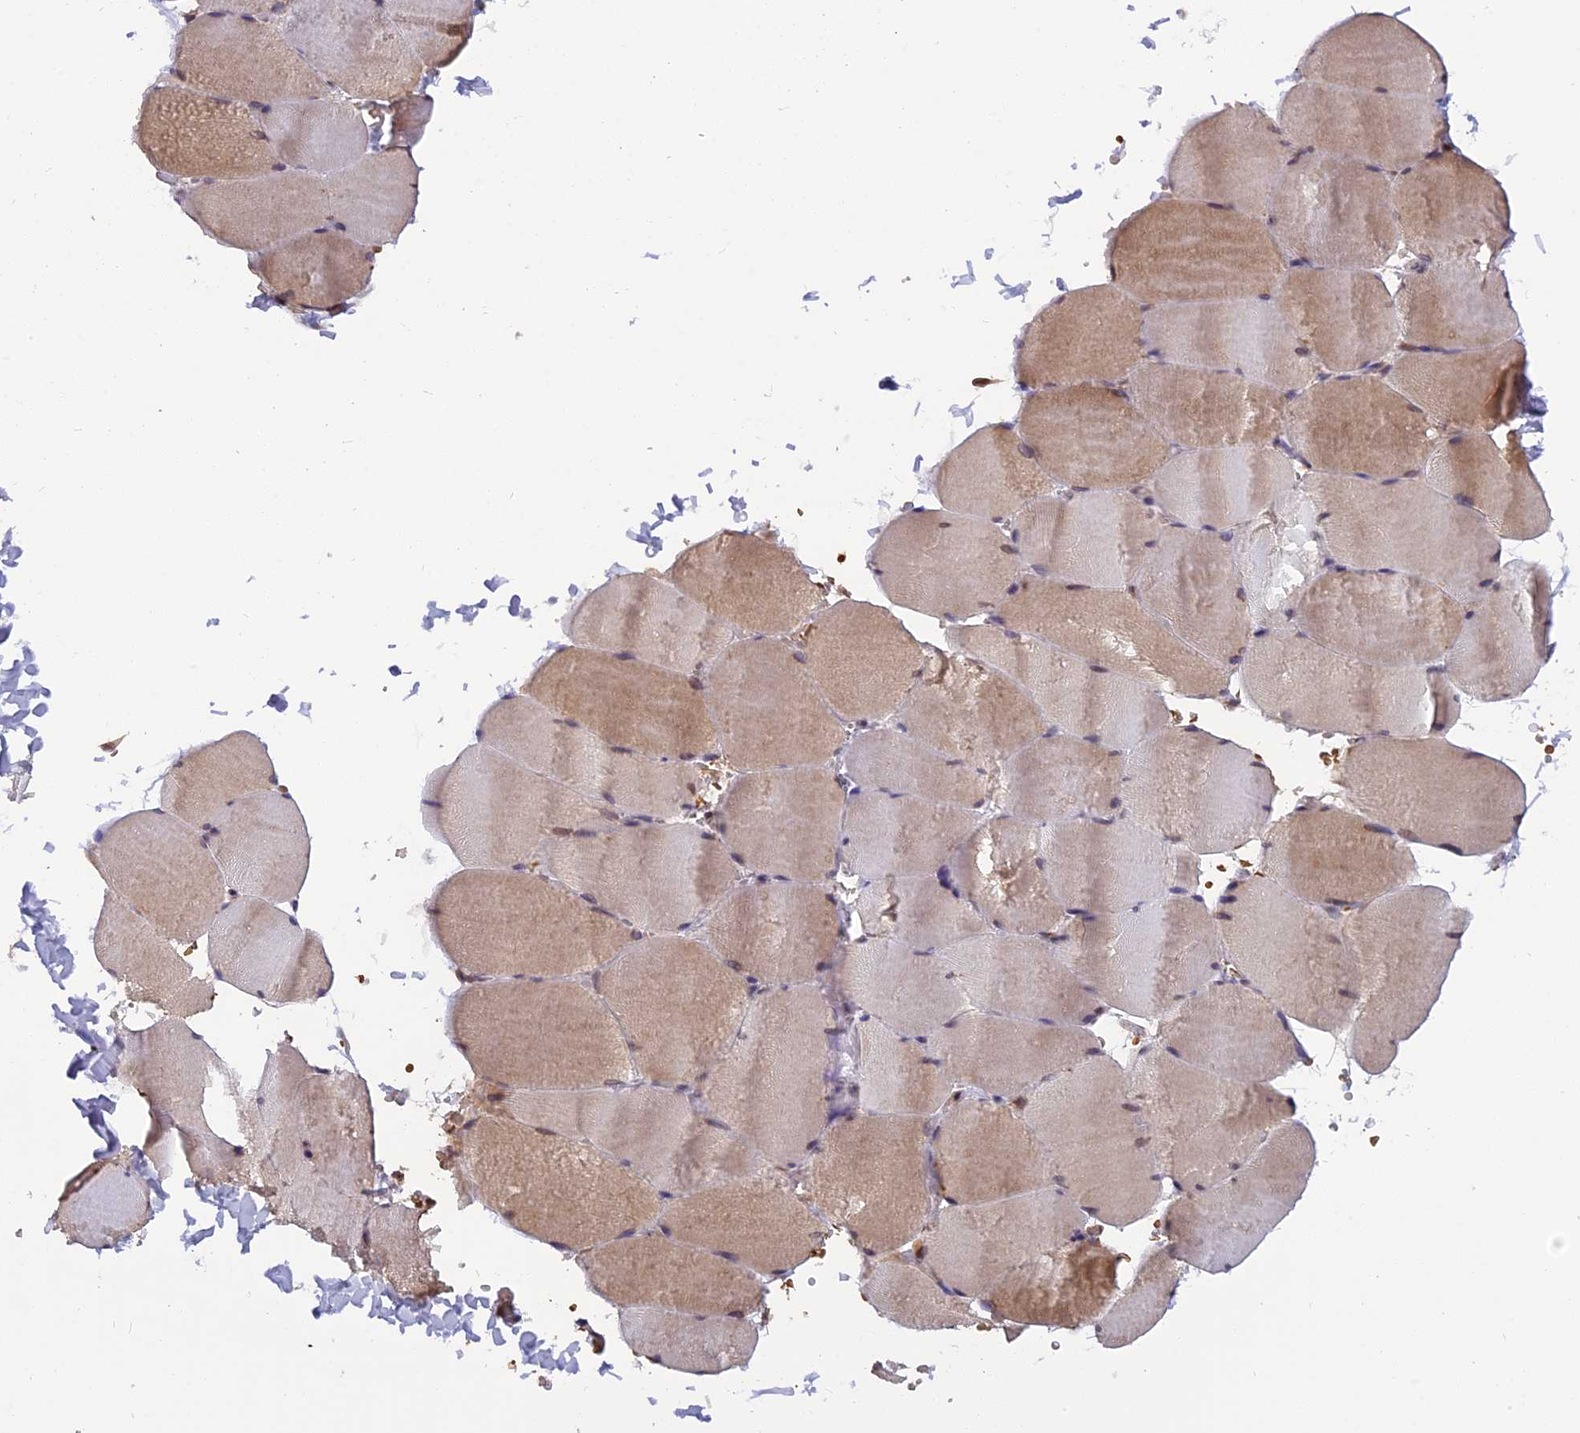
{"staining": {"intensity": "weak", "quantity": "25%-75%", "location": "cytoplasmic/membranous"}, "tissue": "skeletal muscle", "cell_type": "Myocytes", "image_type": "normal", "snomed": [{"axis": "morphology", "description": "Normal tissue, NOS"}, {"axis": "topography", "description": "Skeletal muscle"}, {"axis": "topography", "description": "Head-Neck"}], "caption": "Unremarkable skeletal muscle shows weak cytoplasmic/membranous staining in about 25%-75% of myocytes, visualized by immunohistochemistry. Using DAB (brown) and hematoxylin (blue) stains, captured at high magnification using brightfield microscopy.", "gene": "CHMP2A", "patient": {"sex": "male", "age": 66}}